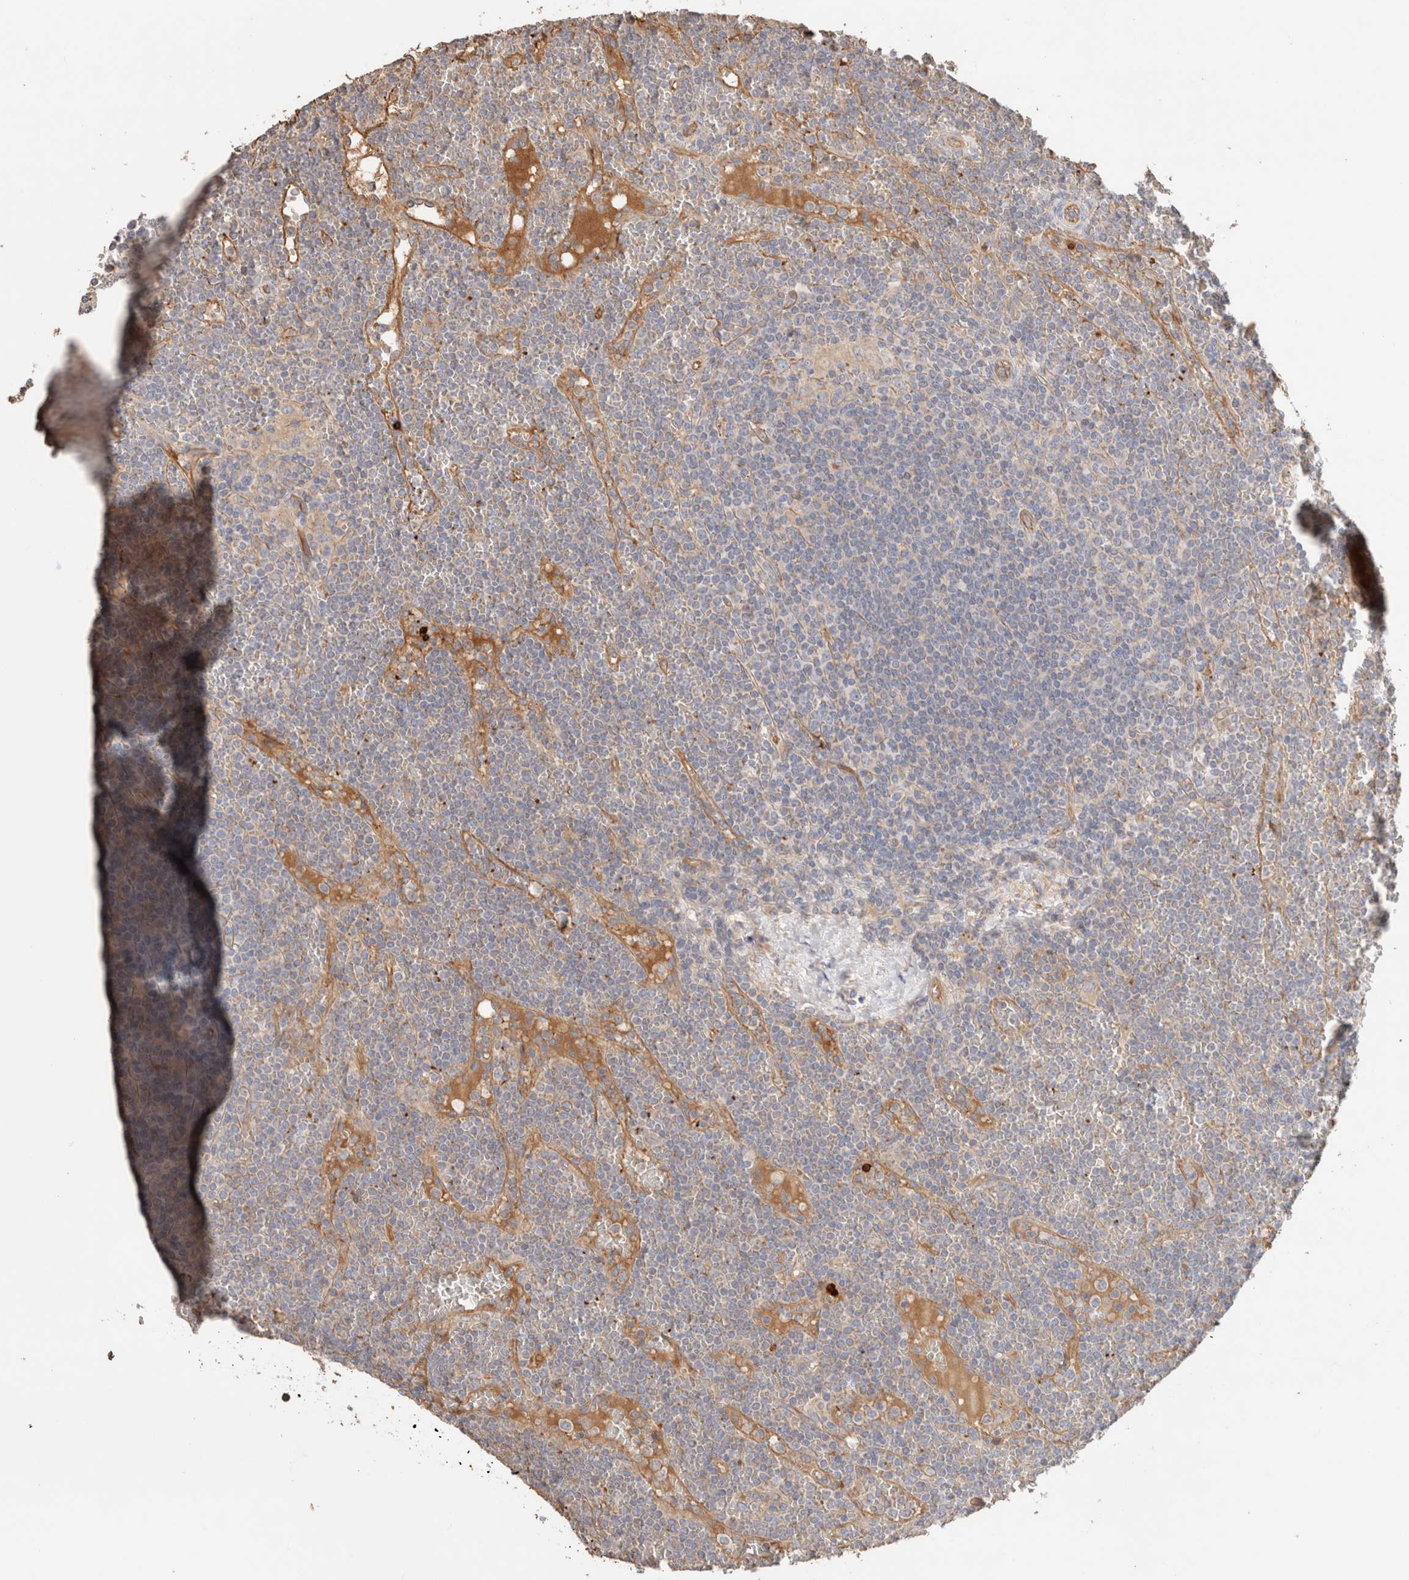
{"staining": {"intensity": "negative", "quantity": "none", "location": "none"}, "tissue": "lymphoma", "cell_type": "Tumor cells", "image_type": "cancer", "snomed": [{"axis": "morphology", "description": "Malignant lymphoma, non-Hodgkin's type, Low grade"}, {"axis": "topography", "description": "Spleen"}], "caption": "Immunohistochemical staining of human malignant lymphoma, non-Hodgkin's type (low-grade) shows no significant staining in tumor cells.", "gene": "PROS1", "patient": {"sex": "female", "age": 19}}